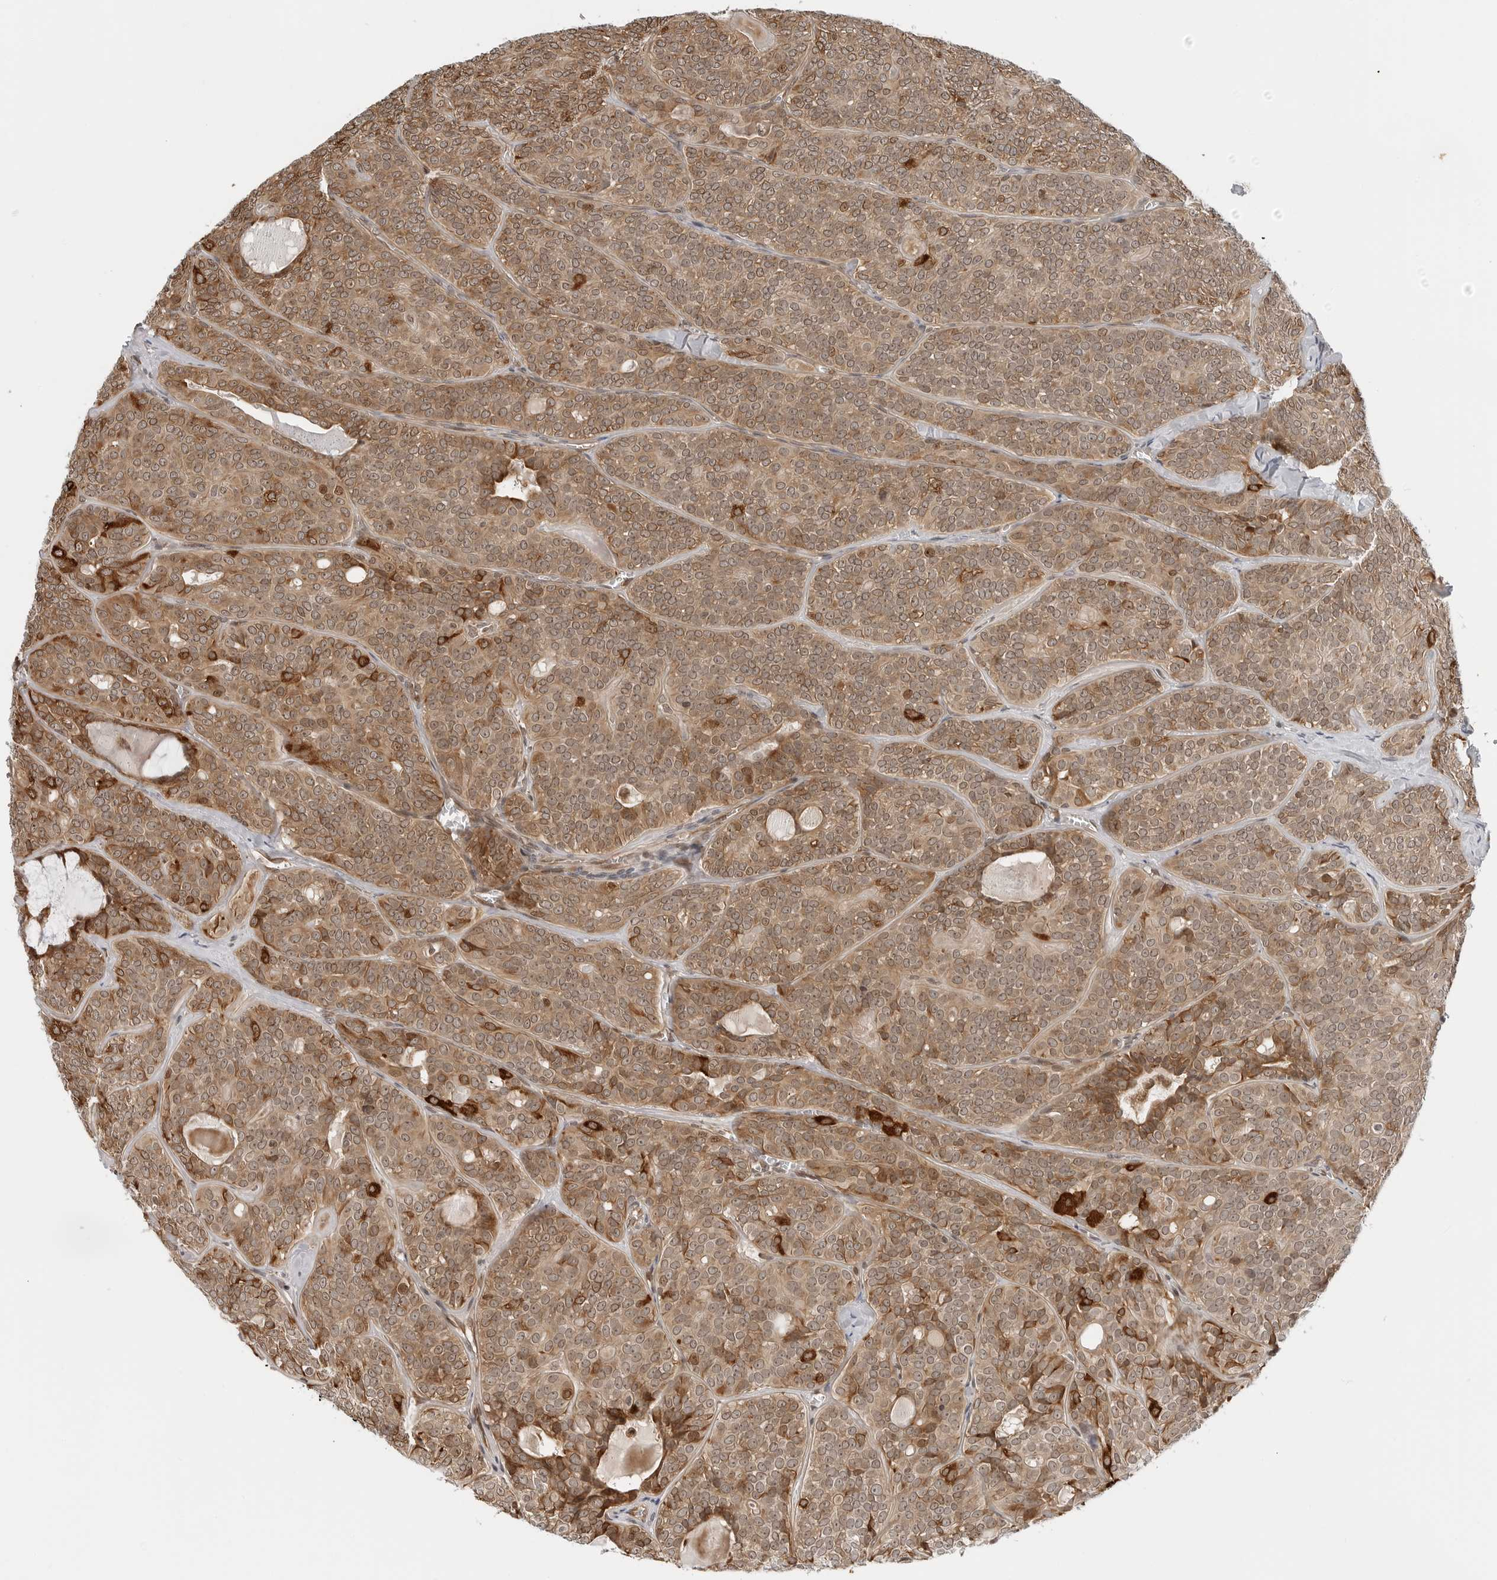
{"staining": {"intensity": "moderate", "quantity": ">75%", "location": "cytoplasmic/membranous,nuclear"}, "tissue": "head and neck cancer", "cell_type": "Tumor cells", "image_type": "cancer", "snomed": [{"axis": "morphology", "description": "Adenocarcinoma, NOS"}, {"axis": "topography", "description": "Head-Neck"}], "caption": "Immunohistochemical staining of human head and neck cancer (adenocarcinoma) reveals medium levels of moderate cytoplasmic/membranous and nuclear positivity in about >75% of tumor cells. (DAB (3,3'-diaminobenzidine) = brown stain, brightfield microscopy at high magnification).", "gene": "TIPRL", "patient": {"sex": "male", "age": 66}}